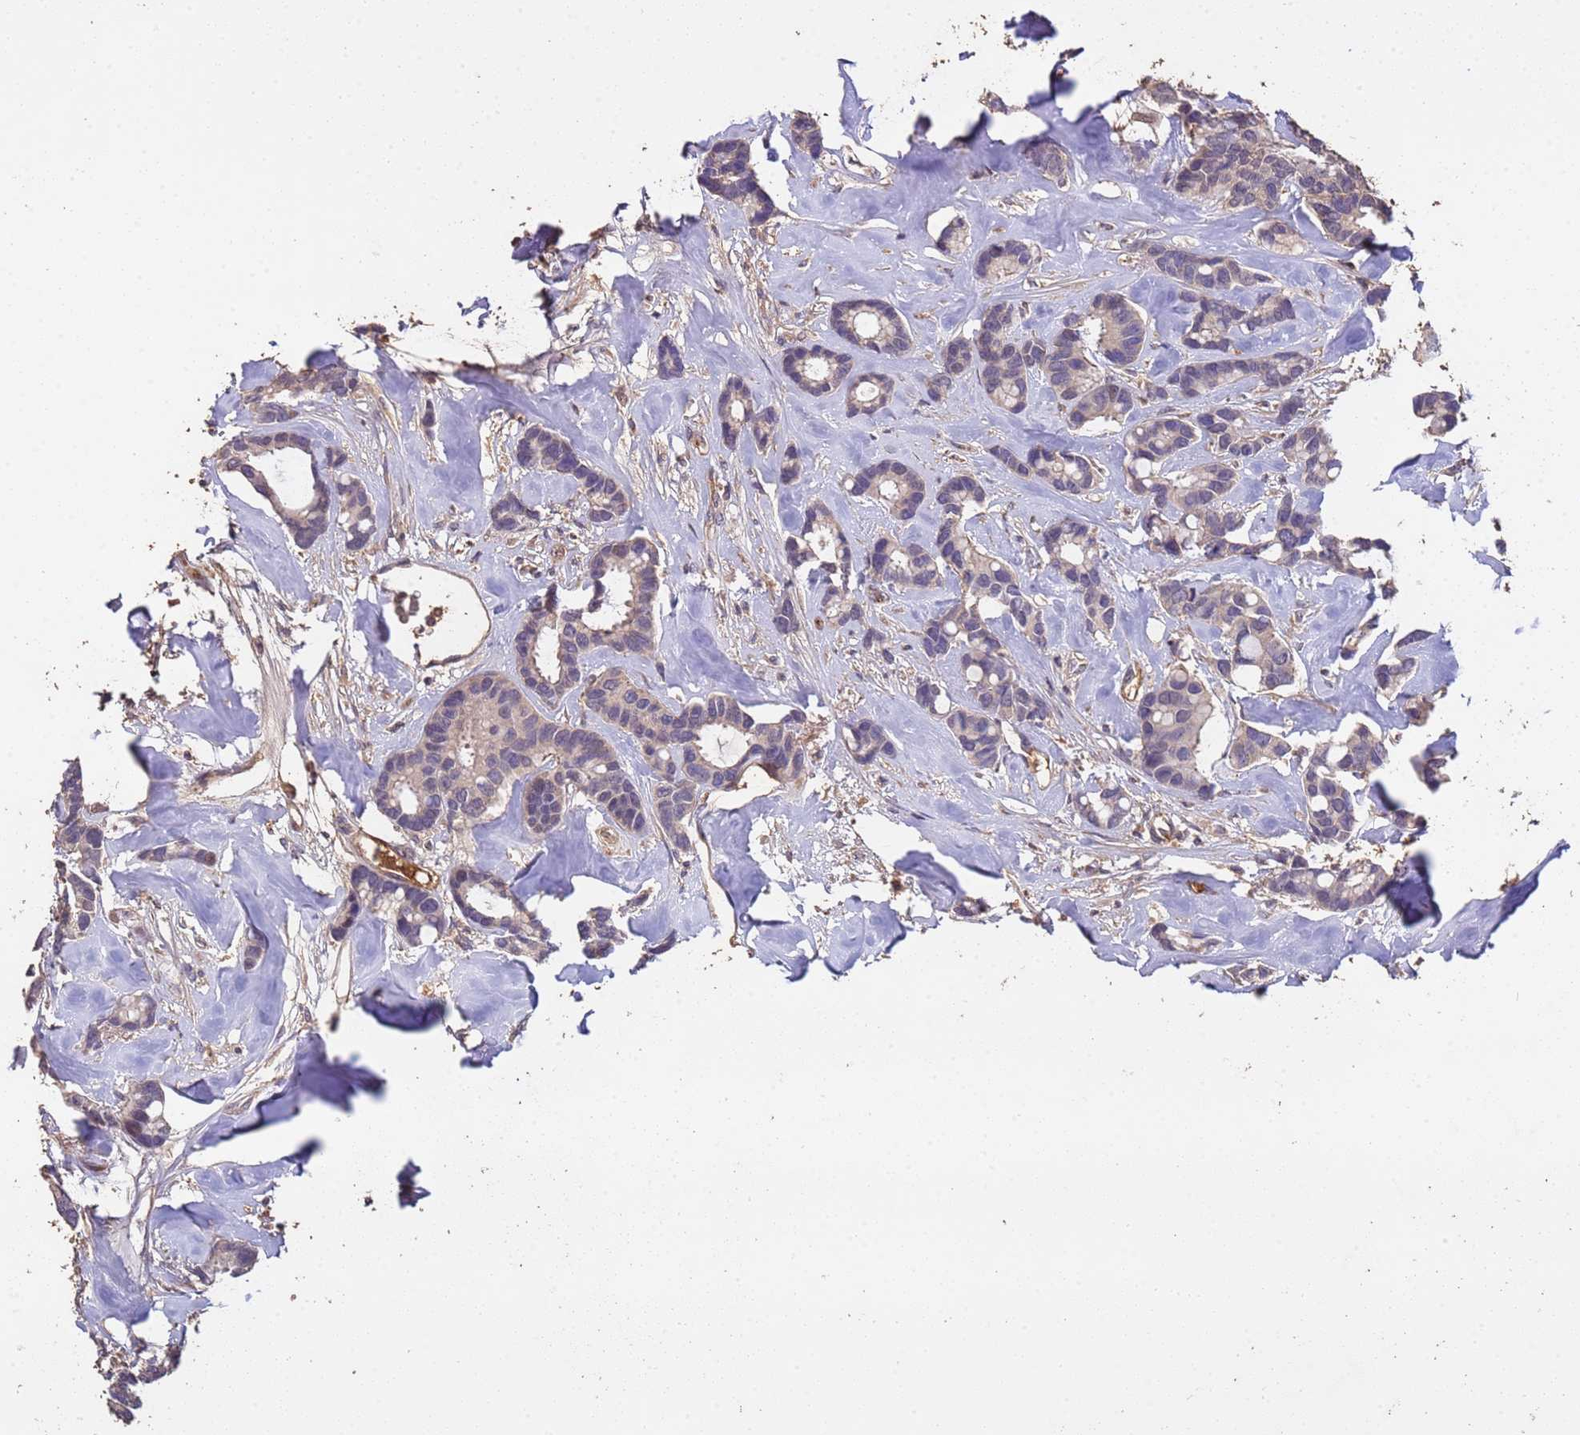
{"staining": {"intensity": "negative", "quantity": "none", "location": "none"}, "tissue": "breast cancer", "cell_type": "Tumor cells", "image_type": "cancer", "snomed": [{"axis": "morphology", "description": "Duct carcinoma"}, {"axis": "topography", "description": "Breast"}], "caption": "There is no significant staining in tumor cells of breast cancer (intraductal carcinoma).", "gene": "CCDC184", "patient": {"sex": "female", "age": 87}}